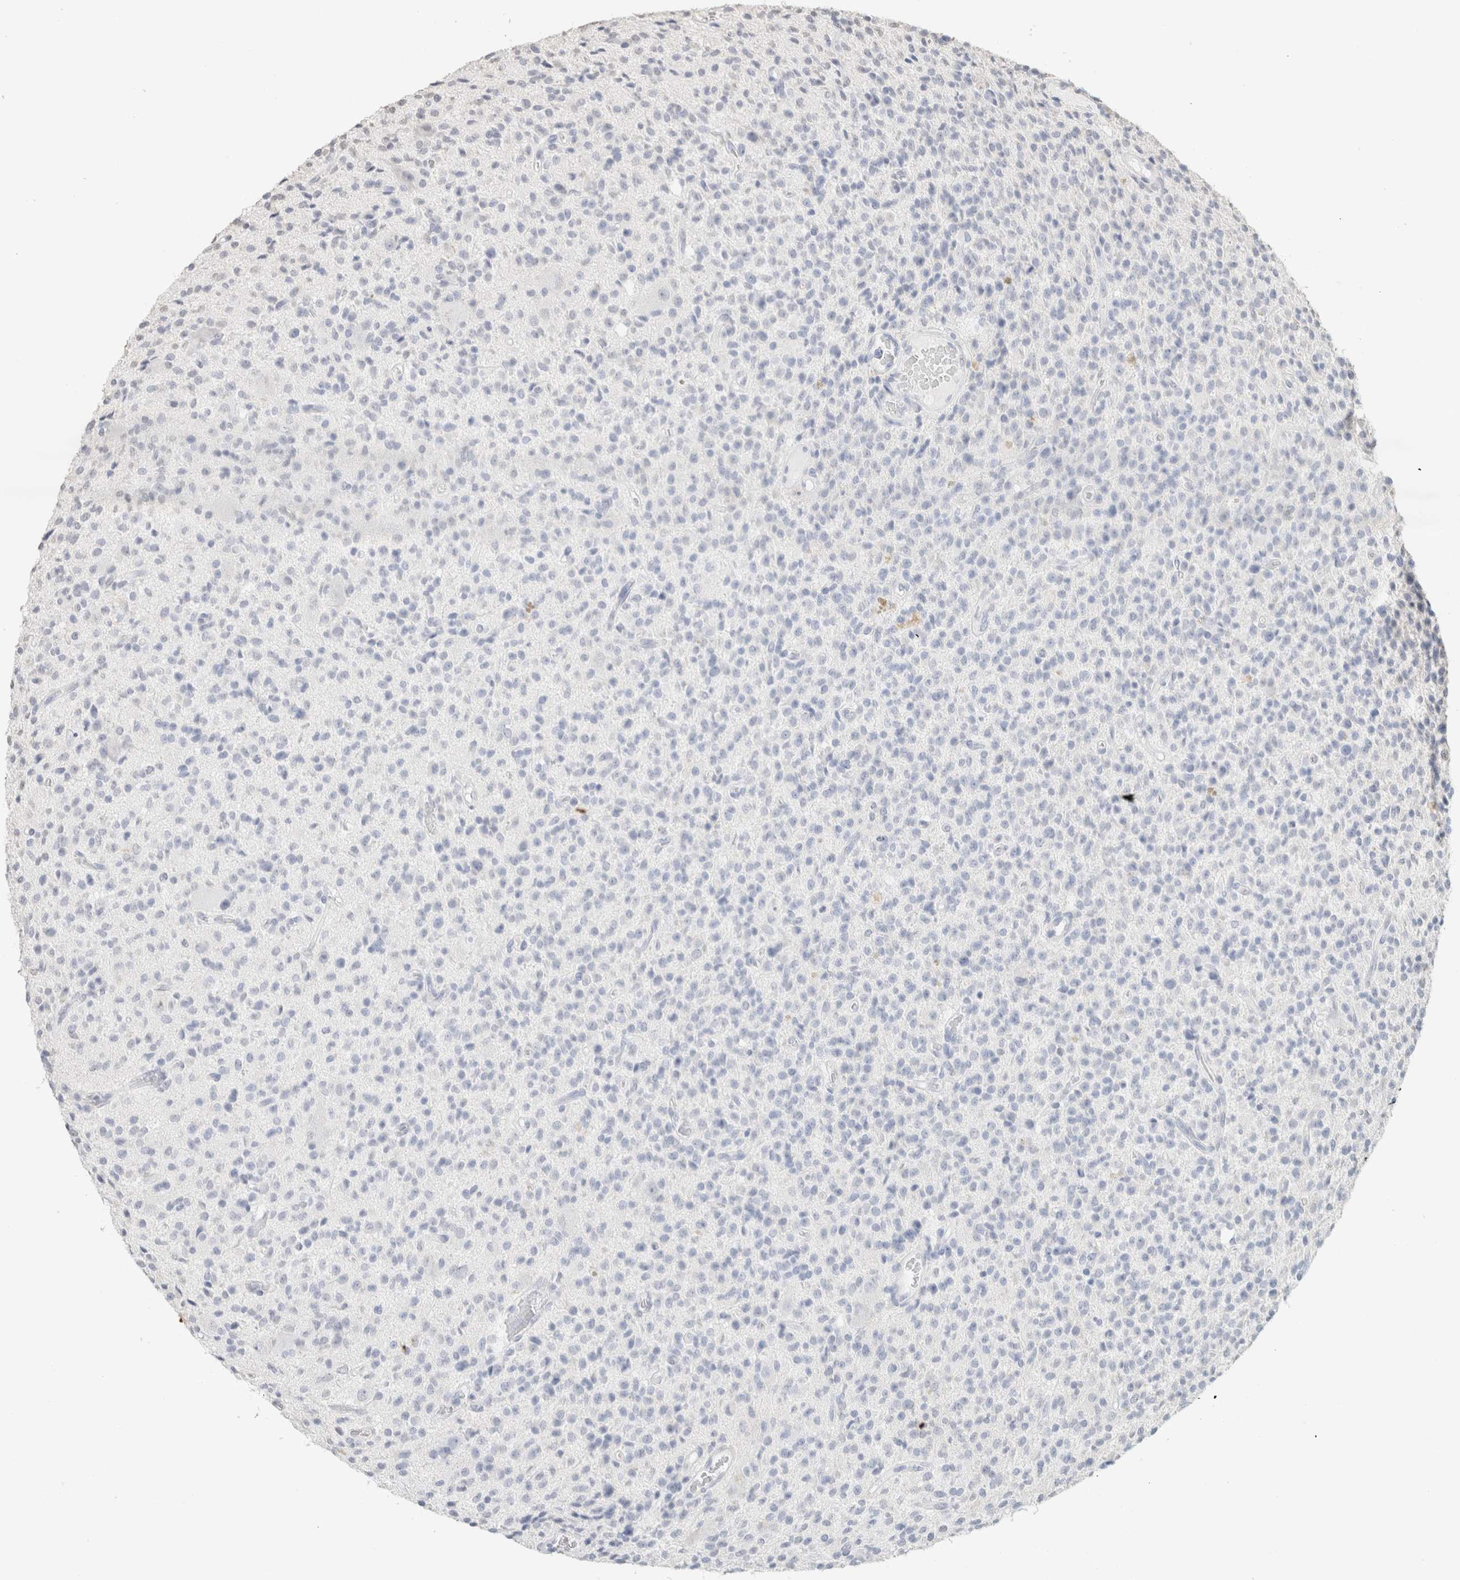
{"staining": {"intensity": "negative", "quantity": "none", "location": "none"}, "tissue": "glioma", "cell_type": "Tumor cells", "image_type": "cancer", "snomed": [{"axis": "morphology", "description": "Glioma, malignant, High grade"}, {"axis": "topography", "description": "Brain"}], "caption": "IHC of human malignant glioma (high-grade) reveals no staining in tumor cells. Nuclei are stained in blue.", "gene": "CD80", "patient": {"sex": "male", "age": 34}}